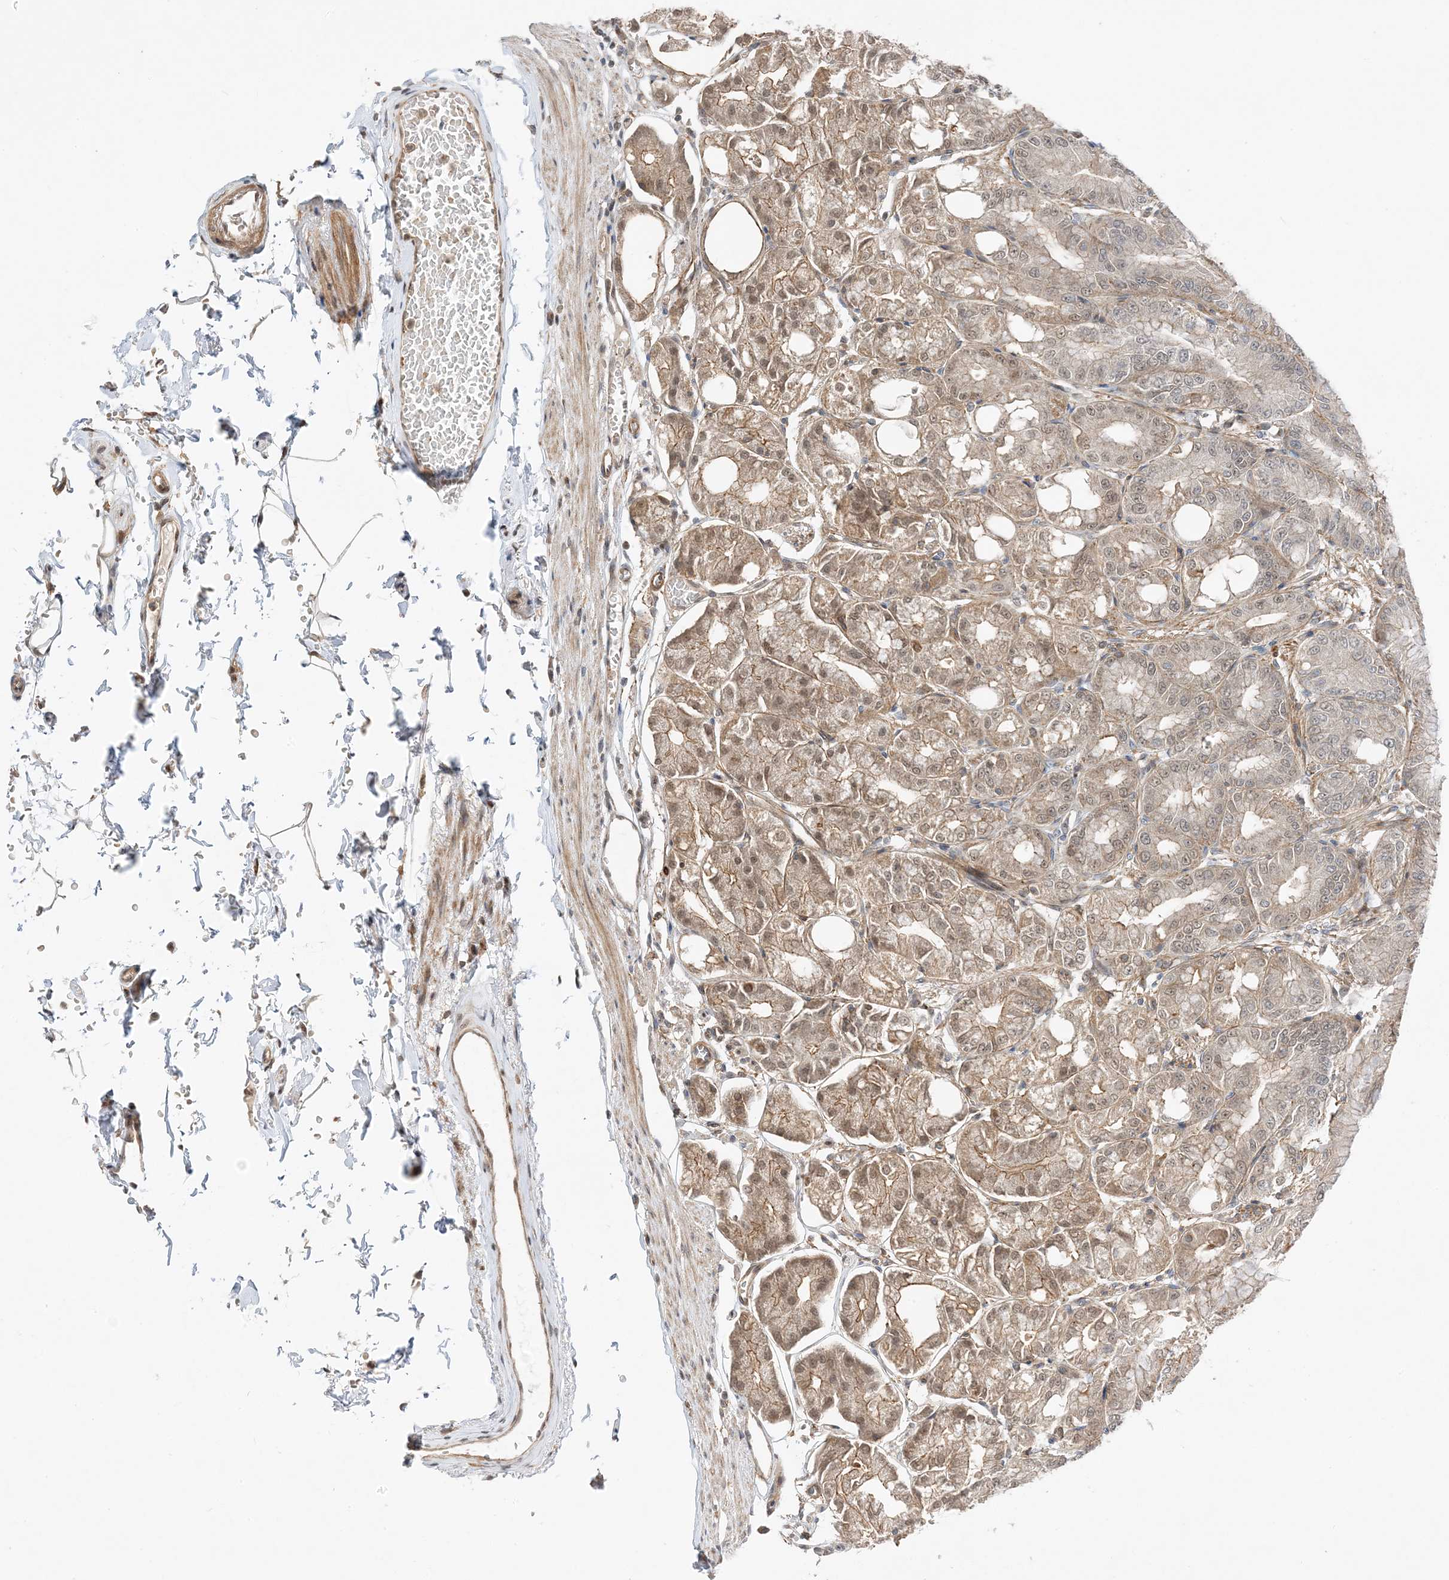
{"staining": {"intensity": "moderate", "quantity": ">75%", "location": "cytoplasmic/membranous,nuclear"}, "tissue": "stomach", "cell_type": "Glandular cells", "image_type": "normal", "snomed": [{"axis": "morphology", "description": "Normal tissue, NOS"}, {"axis": "topography", "description": "Stomach, lower"}], "caption": "Protein analysis of unremarkable stomach displays moderate cytoplasmic/membranous,nuclear positivity in approximately >75% of glandular cells. (Brightfield microscopy of DAB IHC at high magnification).", "gene": "TATDN3", "patient": {"sex": "male", "age": 71}}